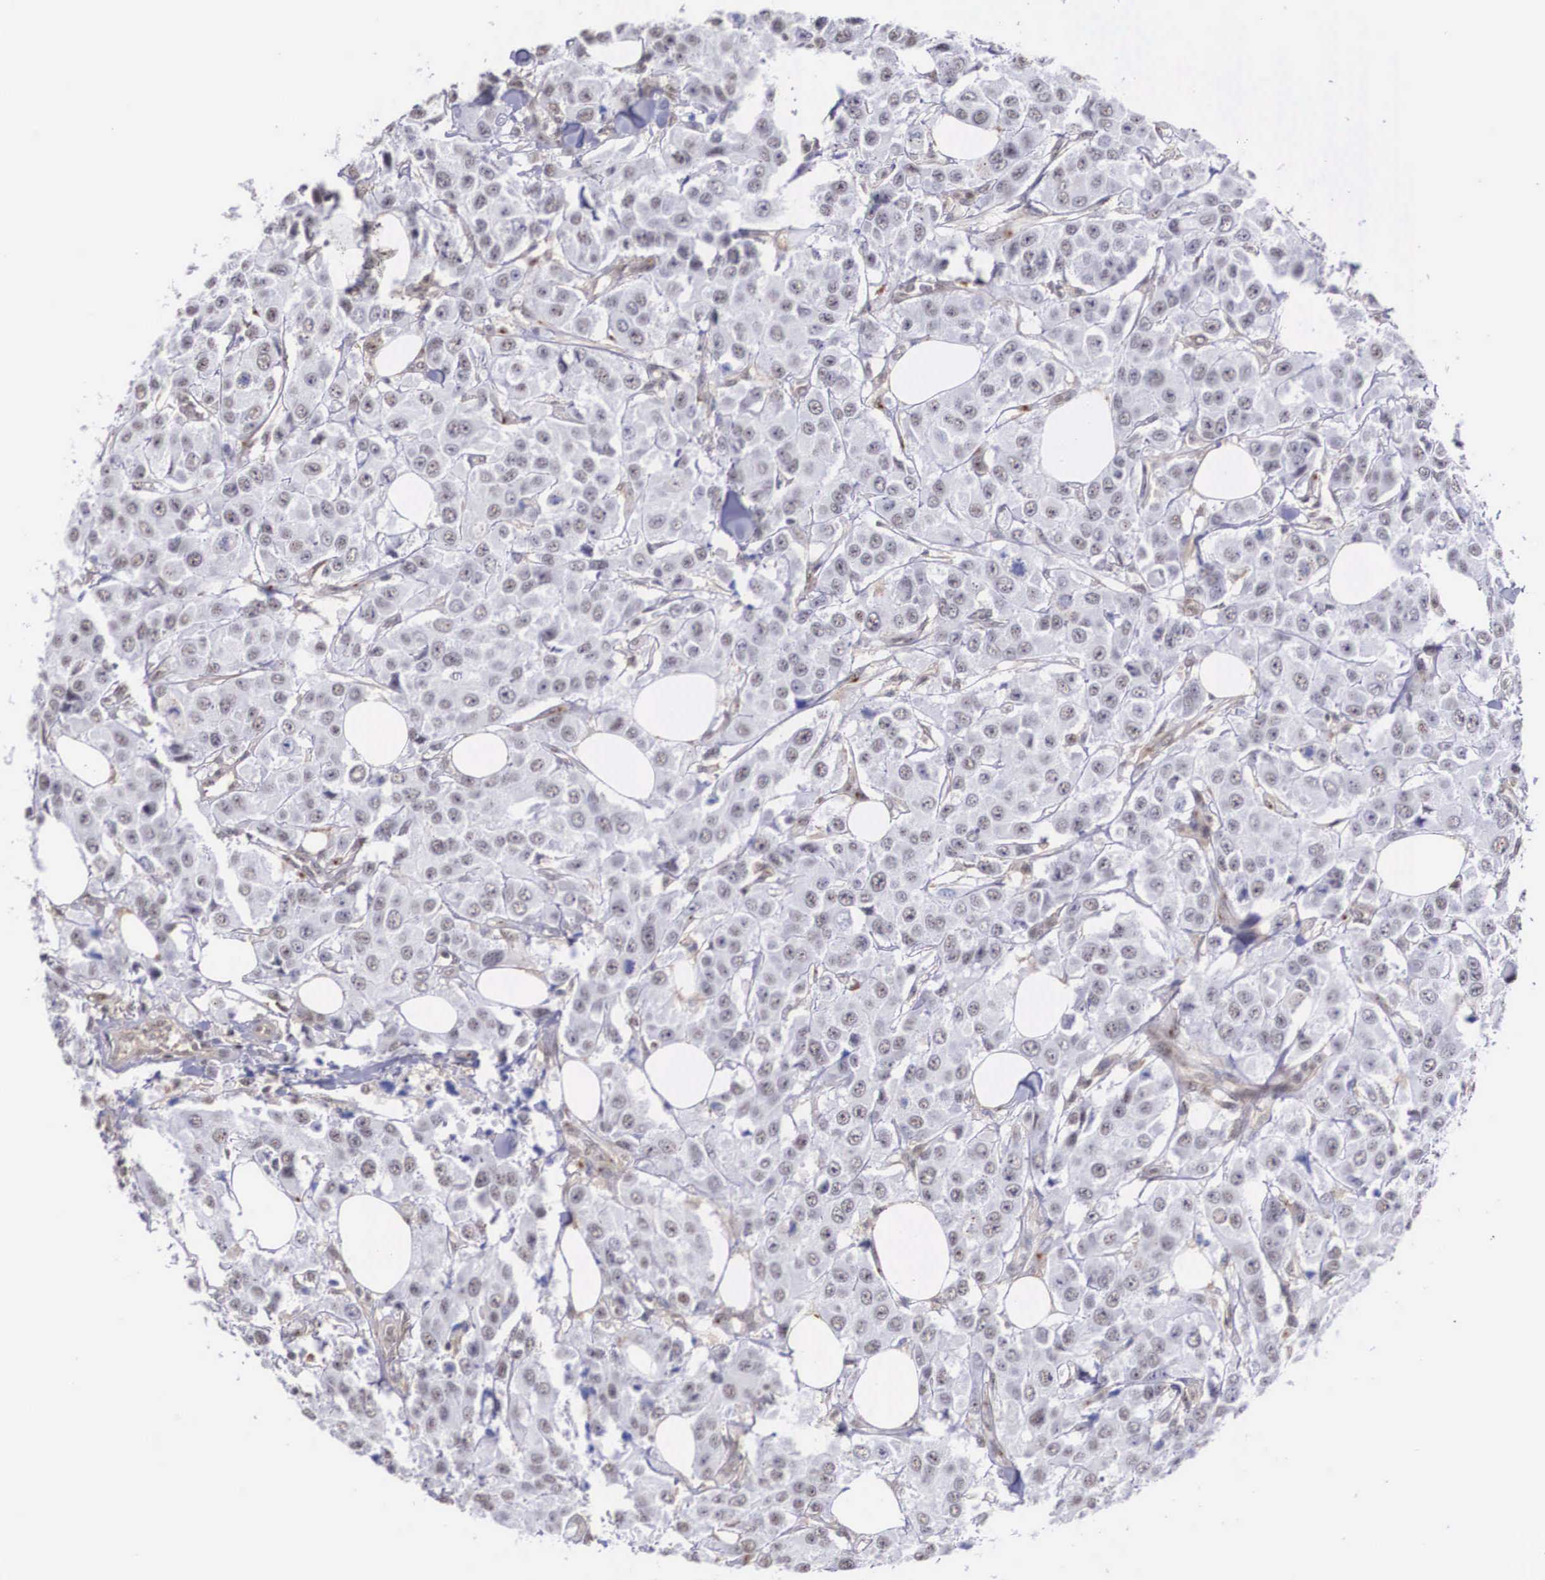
{"staining": {"intensity": "weak", "quantity": "<25%", "location": "cytoplasmic/membranous,nuclear"}, "tissue": "breast cancer", "cell_type": "Tumor cells", "image_type": "cancer", "snomed": [{"axis": "morphology", "description": "Duct carcinoma"}, {"axis": "topography", "description": "Breast"}], "caption": "Breast intraductal carcinoma was stained to show a protein in brown. There is no significant expression in tumor cells.", "gene": "NR4A2", "patient": {"sex": "female", "age": 58}}